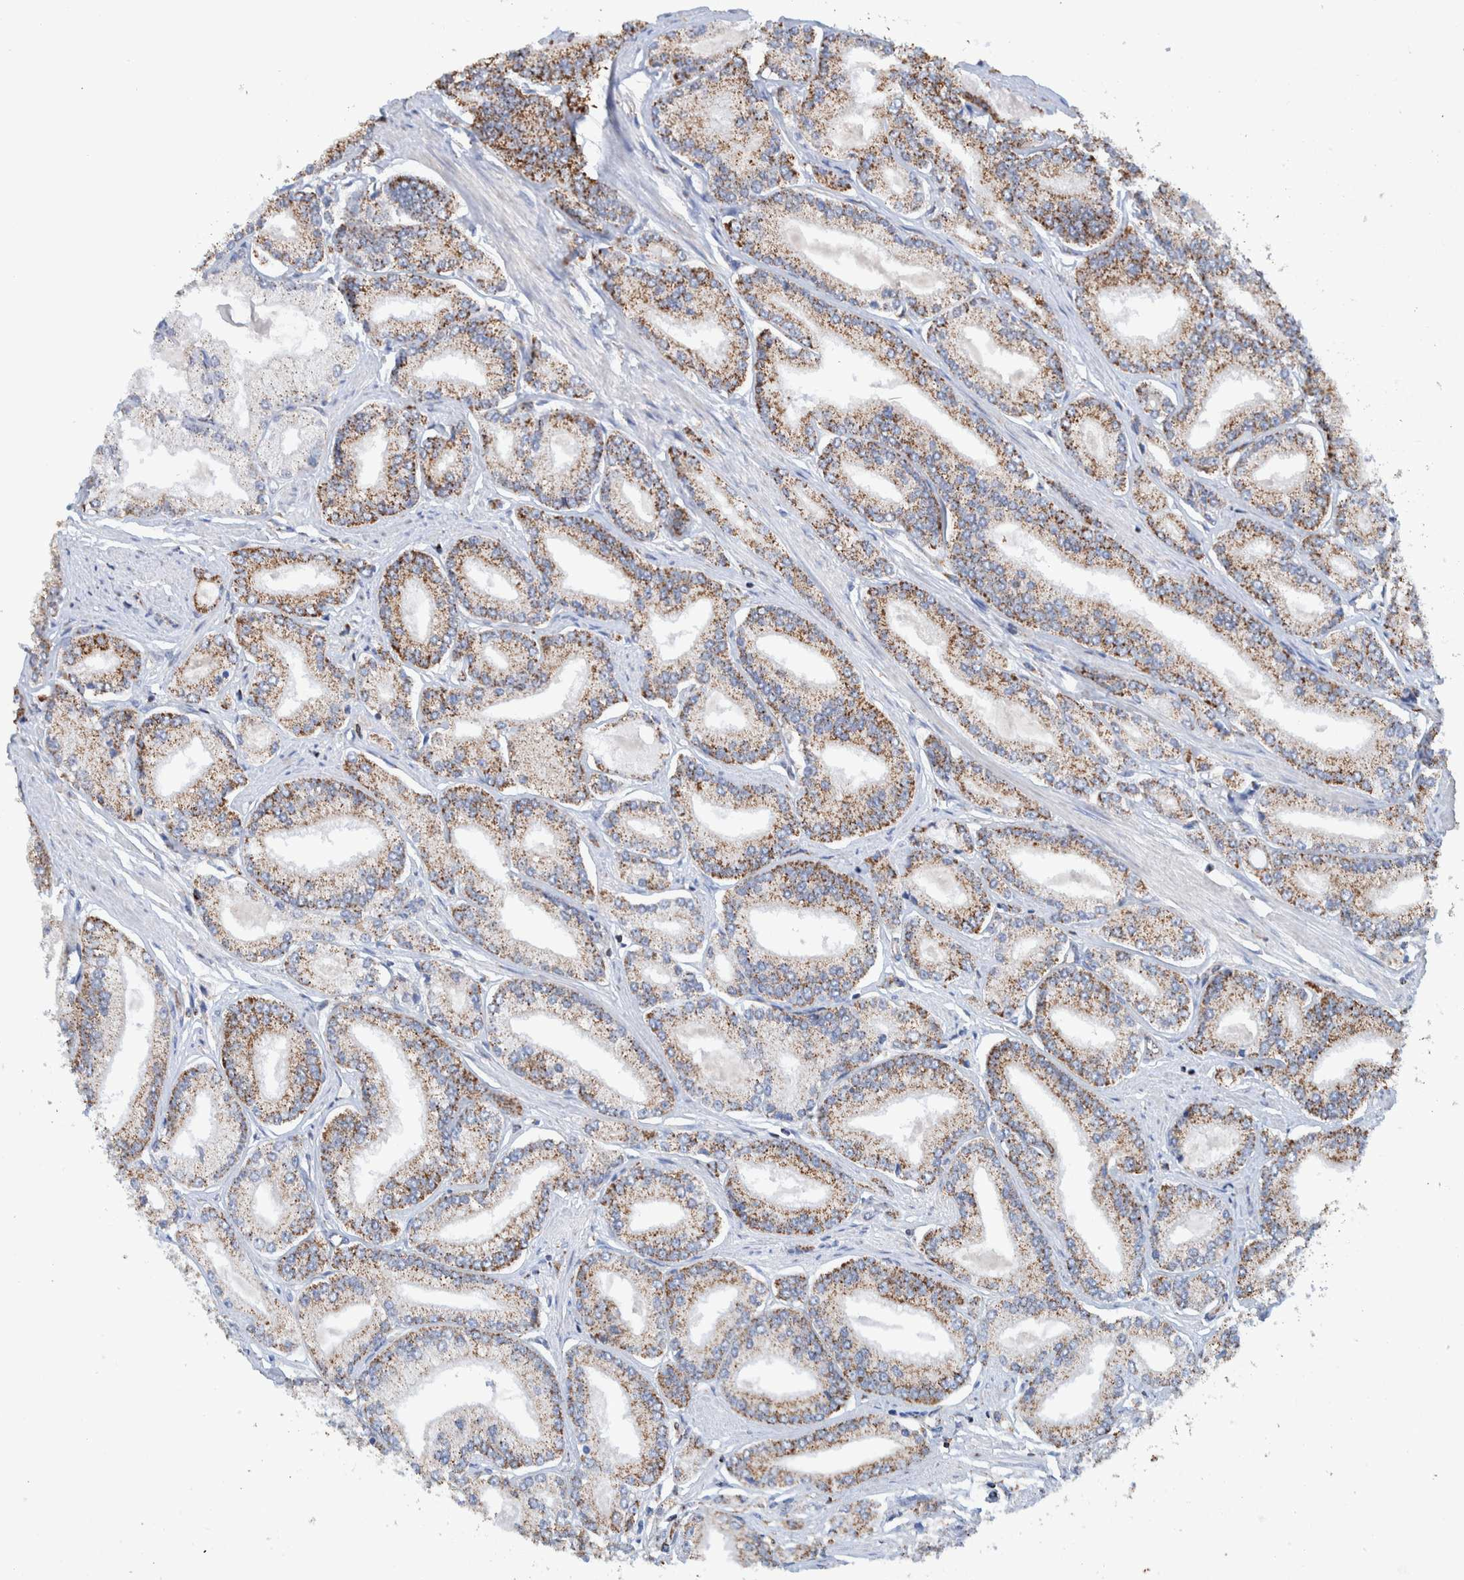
{"staining": {"intensity": "moderate", "quantity": ">75%", "location": "cytoplasmic/membranous"}, "tissue": "prostate cancer", "cell_type": "Tumor cells", "image_type": "cancer", "snomed": [{"axis": "morphology", "description": "Adenocarcinoma, Low grade"}, {"axis": "topography", "description": "Prostate"}], "caption": "Prostate adenocarcinoma (low-grade) stained with DAB immunohistochemistry displays medium levels of moderate cytoplasmic/membranous expression in about >75% of tumor cells.", "gene": "DECR1", "patient": {"sex": "male", "age": 52}}